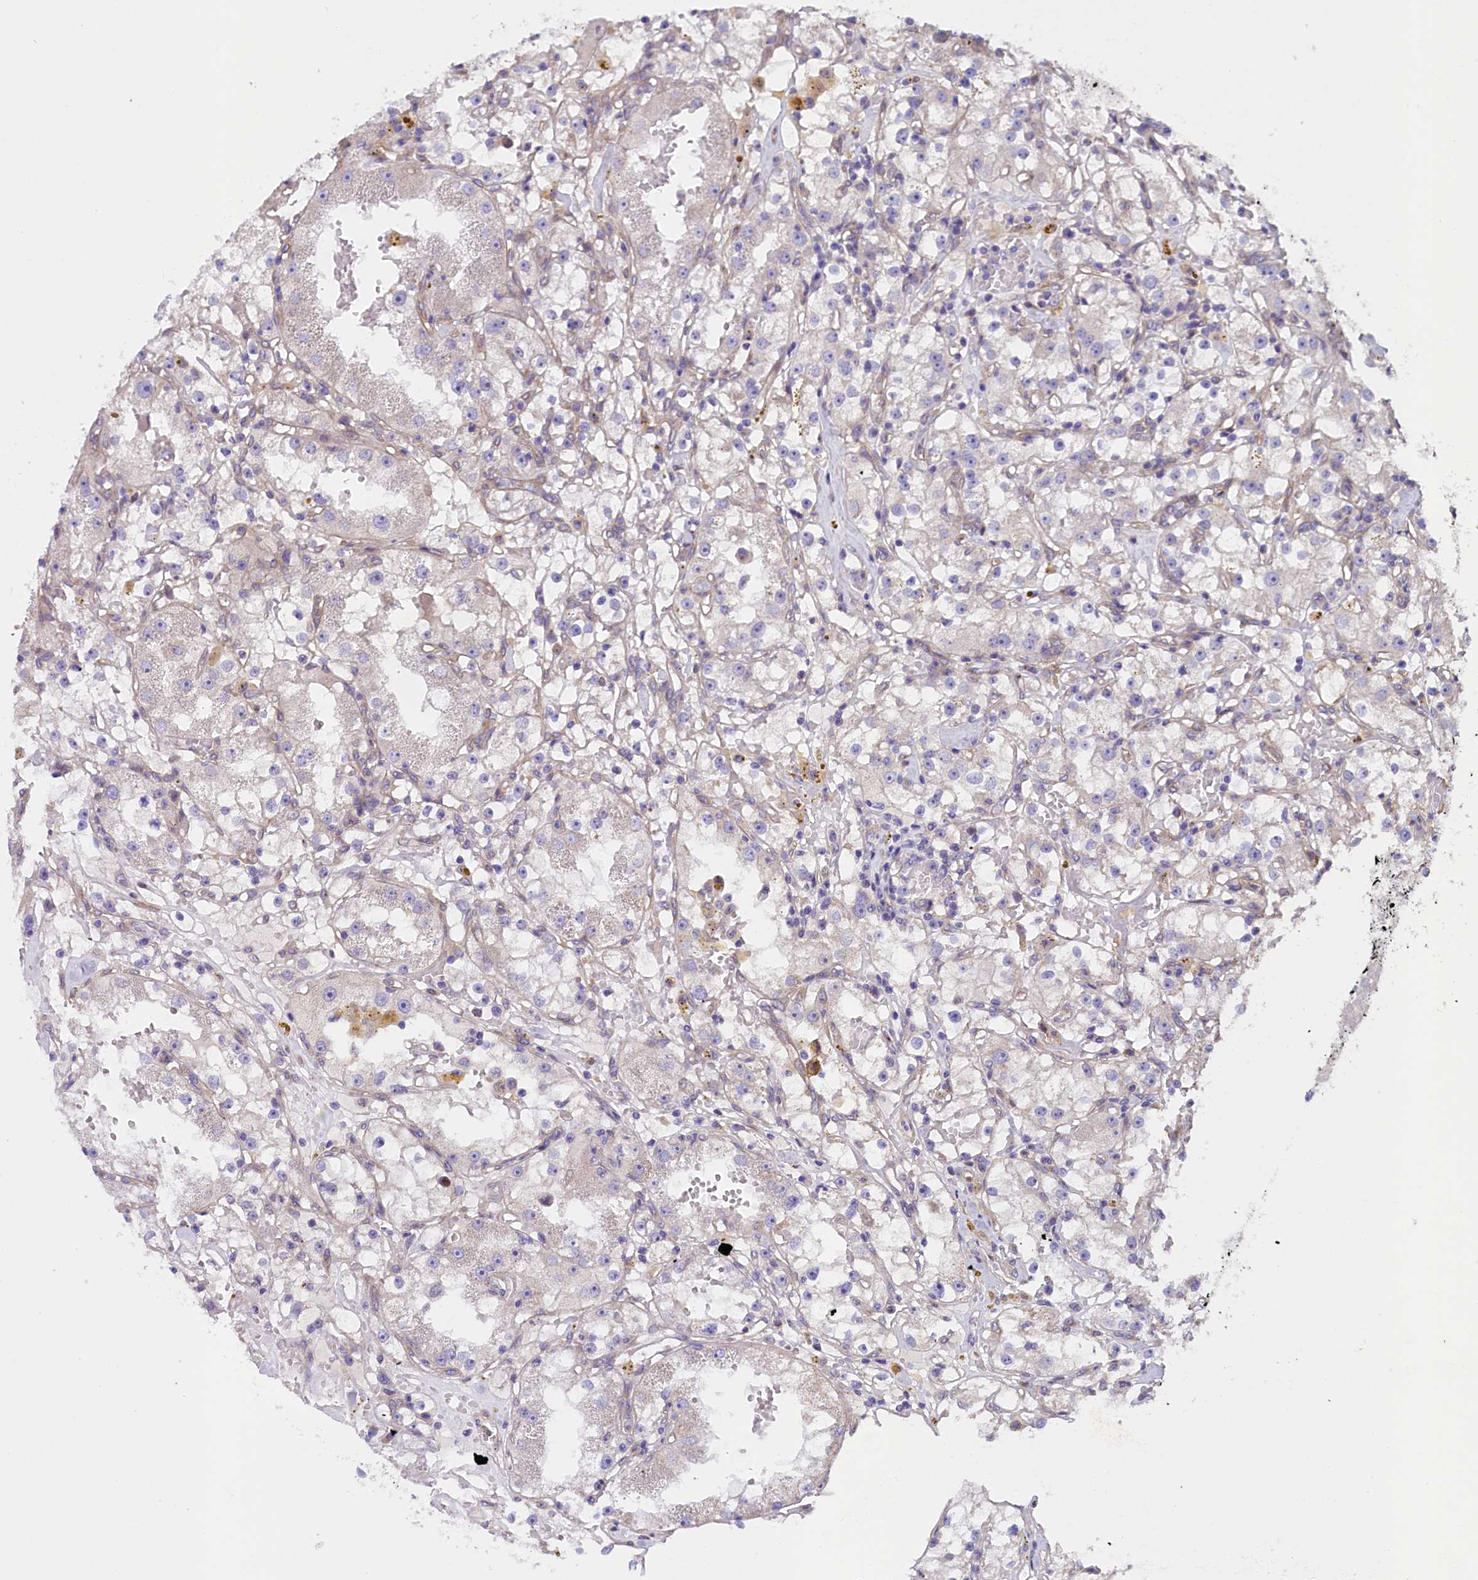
{"staining": {"intensity": "negative", "quantity": "none", "location": "none"}, "tissue": "renal cancer", "cell_type": "Tumor cells", "image_type": "cancer", "snomed": [{"axis": "morphology", "description": "Adenocarcinoma, NOS"}, {"axis": "topography", "description": "Kidney"}], "caption": "This is an immunohistochemistry (IHC) micrograph of renal cancer (adenocarcinoma). There is no staining in tumor cells.", "gene": "GPR108", "patient": {"sex": "male", "age": 56}}